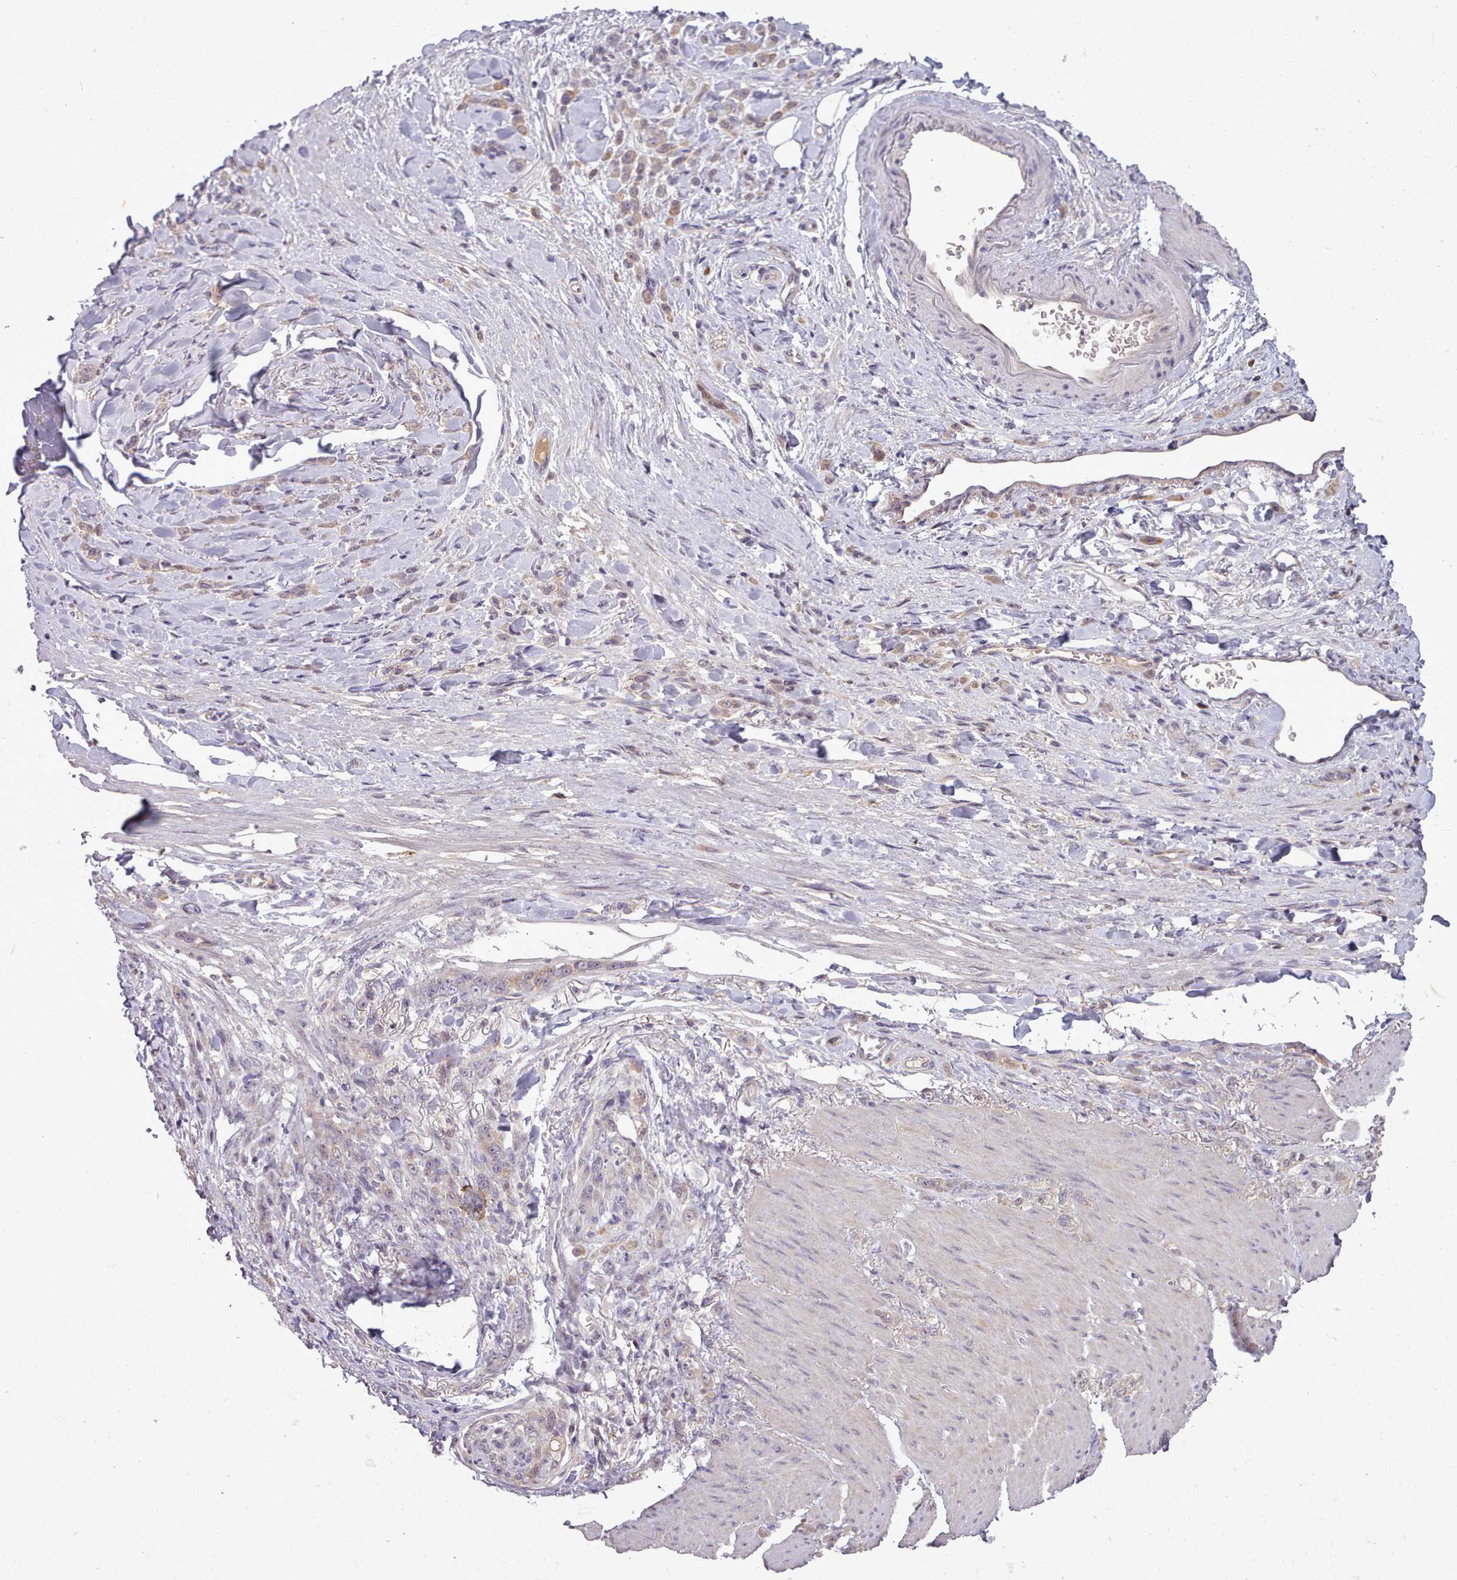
{"staining": {"intensity": "weak", "quantity": "25%-75%", "location": "cytoplasmic/membranous"}, "tissue": "stomach cancer", "cell_type": "Tumor cells", "image_type": "cancer", "snomed": [{"axis": "morphology", "description": "Normal tissue, NOS"}, {"axis": "morphology", "description": "Adenocarcinoma, NOS"}, {"axis": "topography", "description": "Stomach"}], "caption": "The immunohistochemical stain labels weak cytoplasmic/membranous expression in tumor cells of stomach cancer (adenocarcinoma) tissue.", "gene": "NMRK1", "patient": {"sex": "male", "age": 82}}